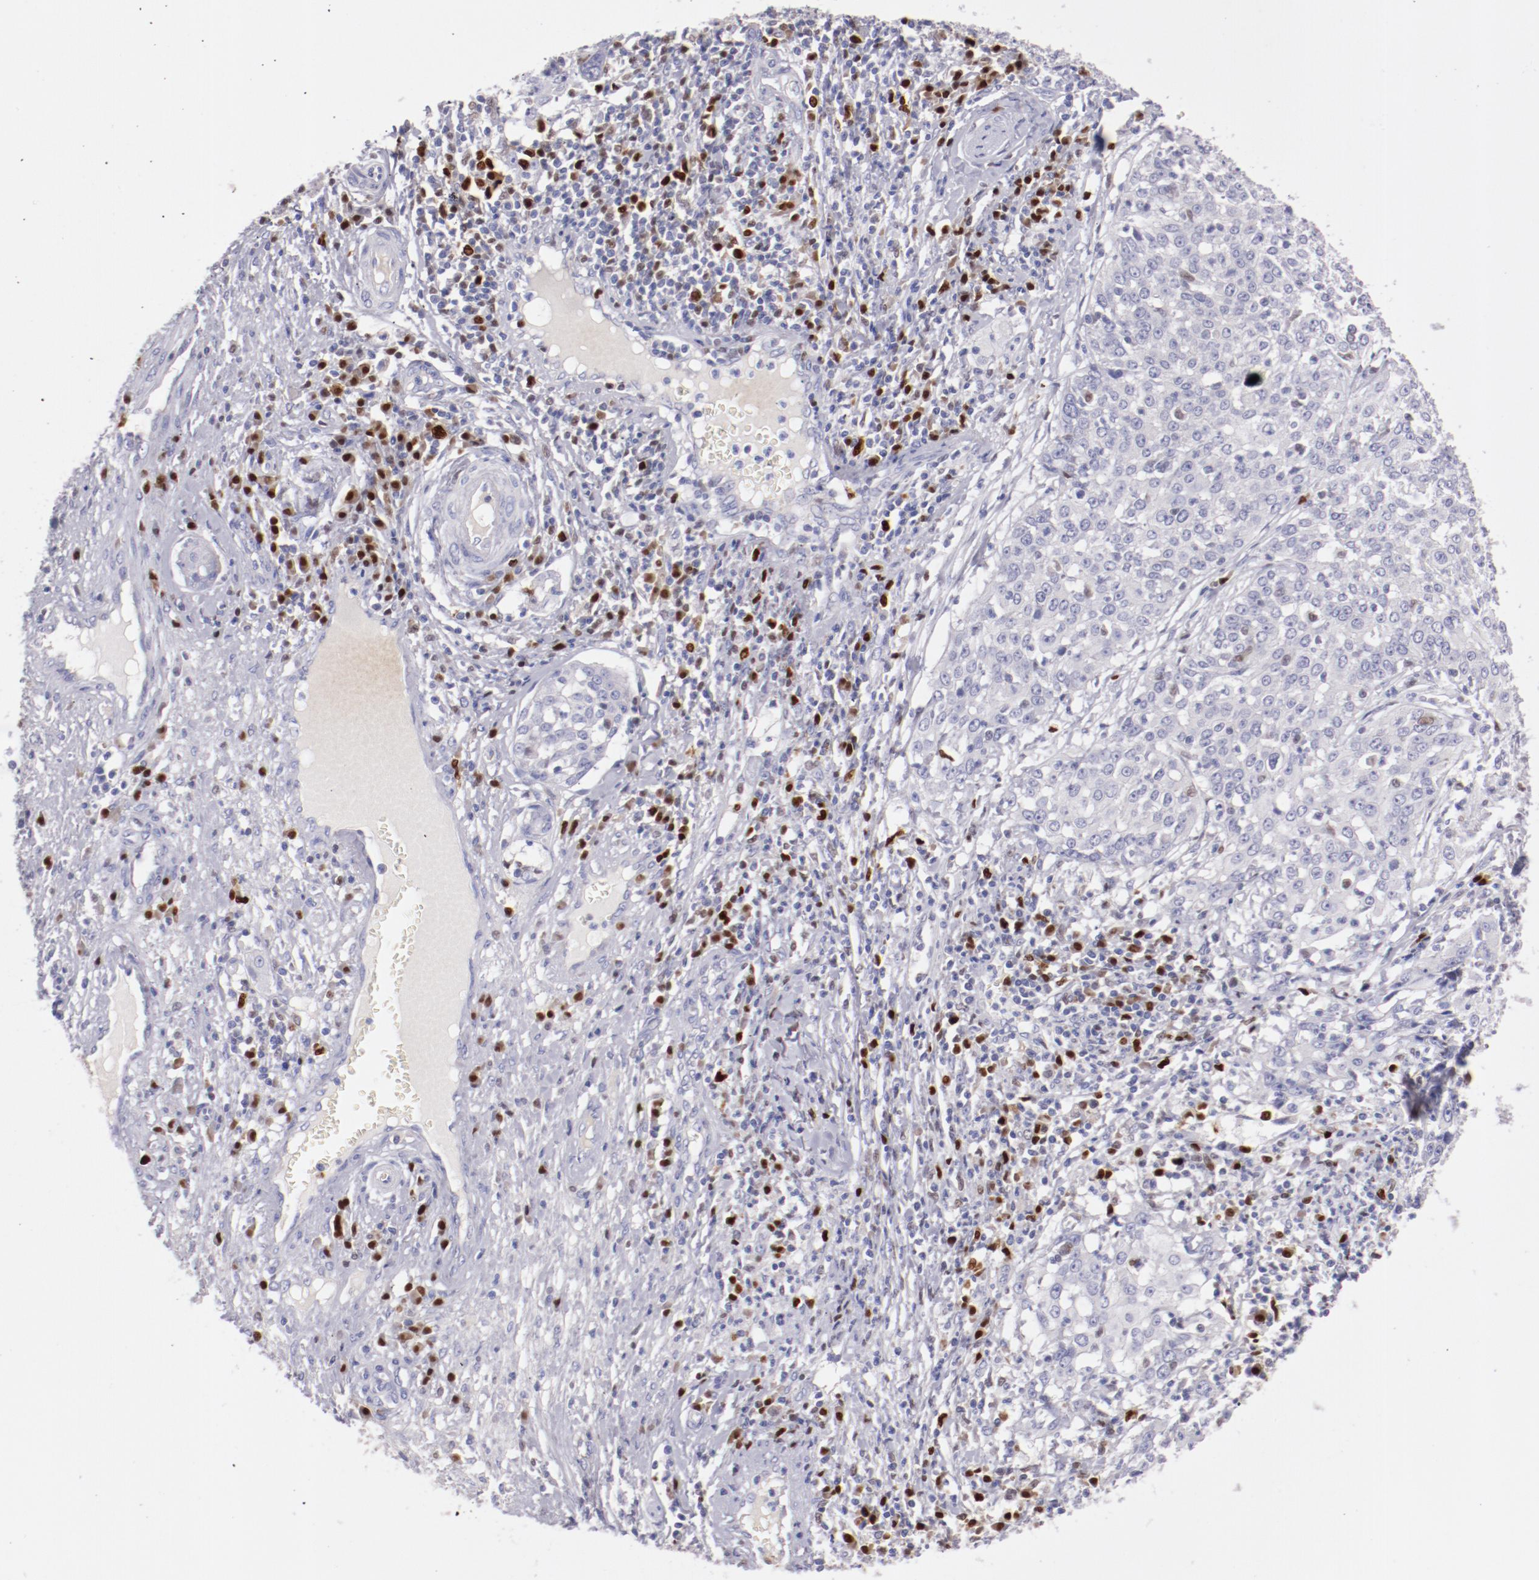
{"staining": {"intensity": "negative", "quantity": "none", "location": "none"}, "tissue": "cervical cancer", "cell_type": "Tumor cells", "image_type": "cancer", "snomed": [{"axis": "morphology", "description": "Squamous cell carcinoma, NOS"}, {"axis": "topography", "description": "Cervix"}], "caption": "This is a image of IHC staining of cervical squamous cell carcinoma, which shows no expression in tumor cells.", "gene": "IRF8", "patient": {"sex": "female", "age": 39}}